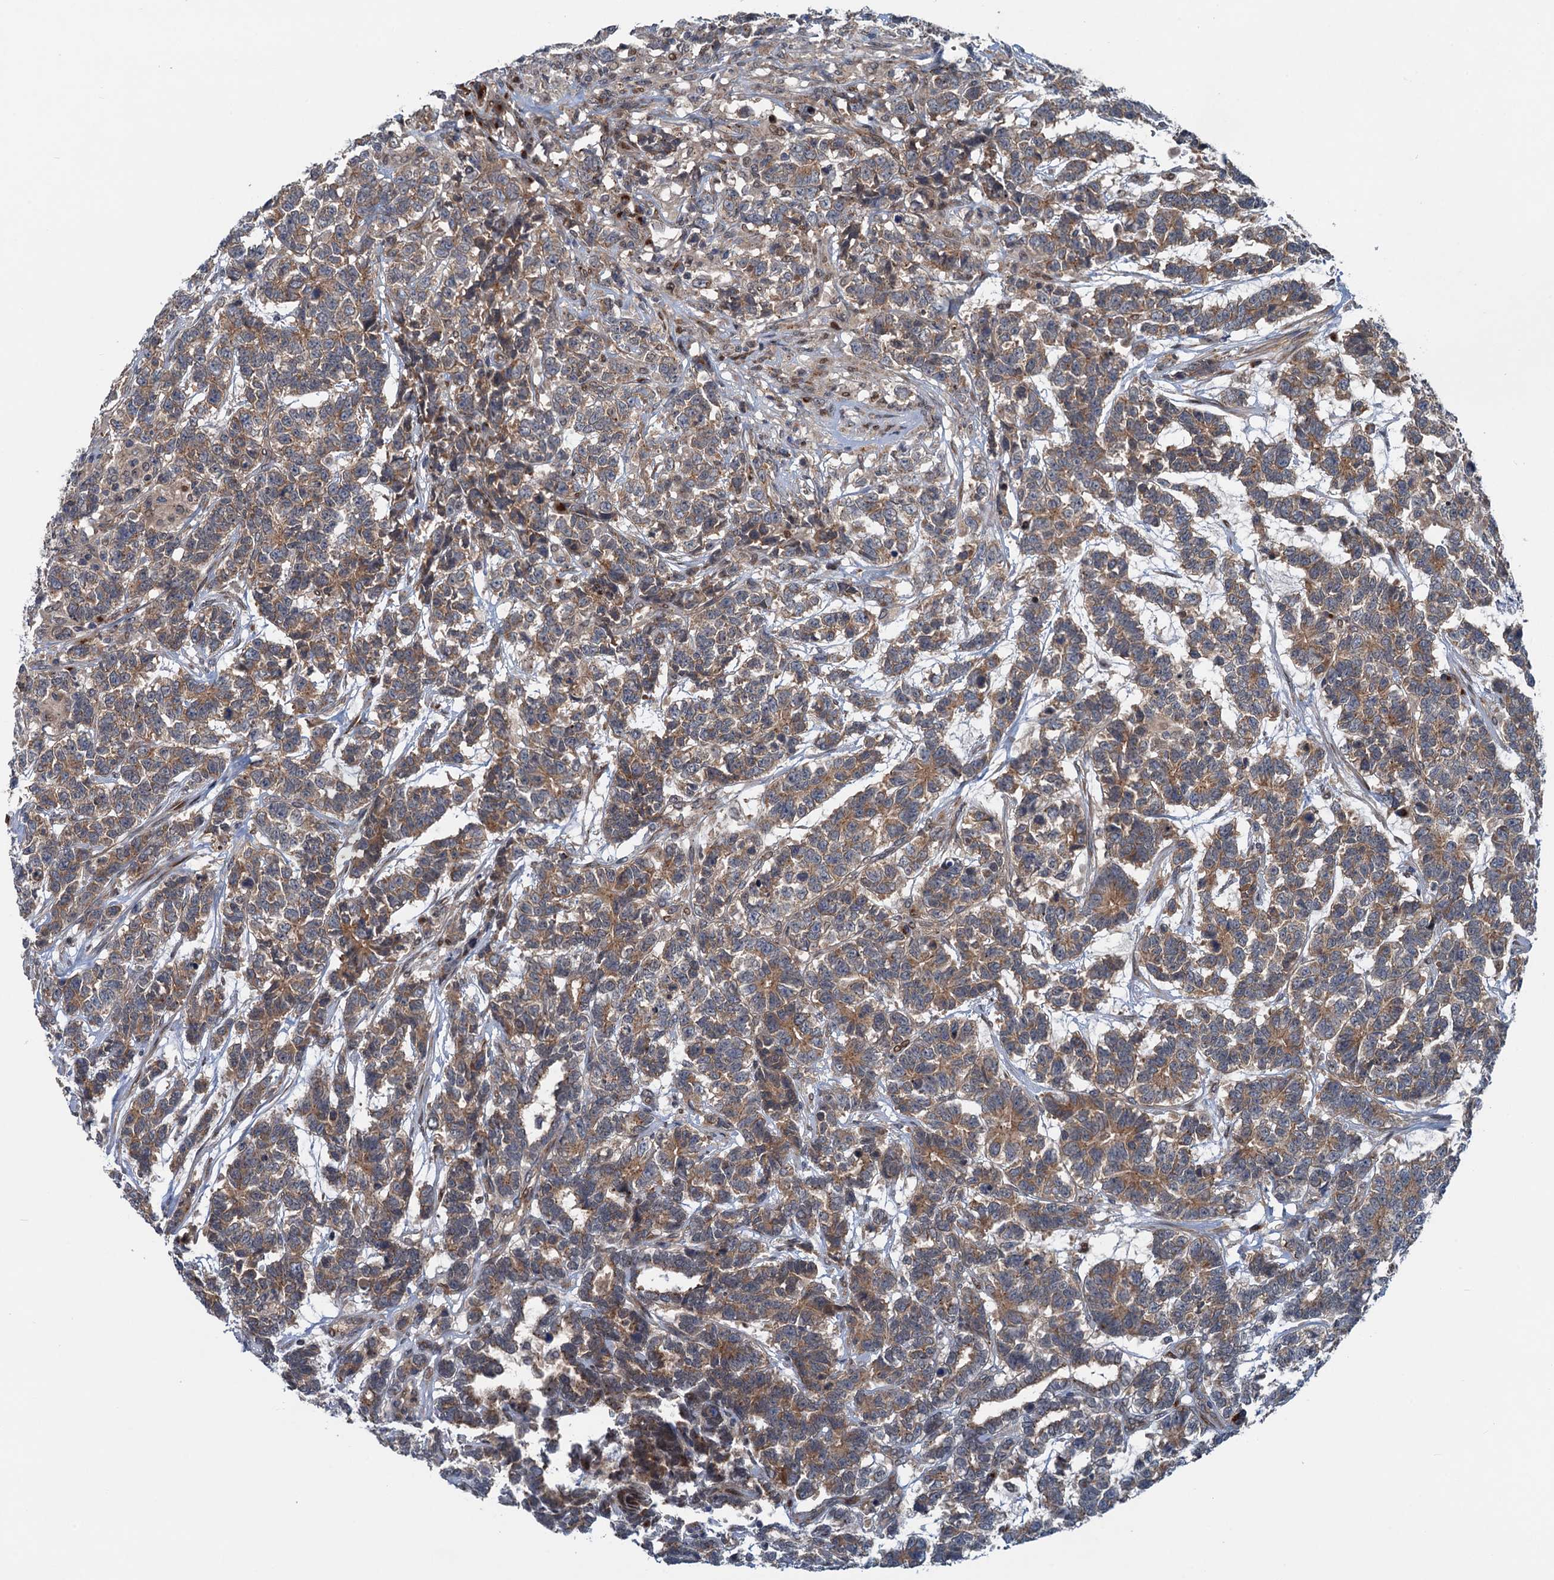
{"staining": {"intensity": "moderate", "quantity": ">75%", "location": "cytoplasmic/membranous"}, "tissue": "testis cancer", "cell_type": "Tumor cells", "image_type": "cancer", "snomed": [{"axis": "morphology", "description": "Carcinoma, Embryonal, NOS"}, {"axis": "topography", "description": "Testis"}], "caption": "The histopathology image exhibits a brown stain indicating the presence of a protein in the cytoplasmic/membranous of tumor cells in embryonal carcinoma (testis).", "gene": "DYNC2I2", "patient": {"sex": "male", "age": 26}}